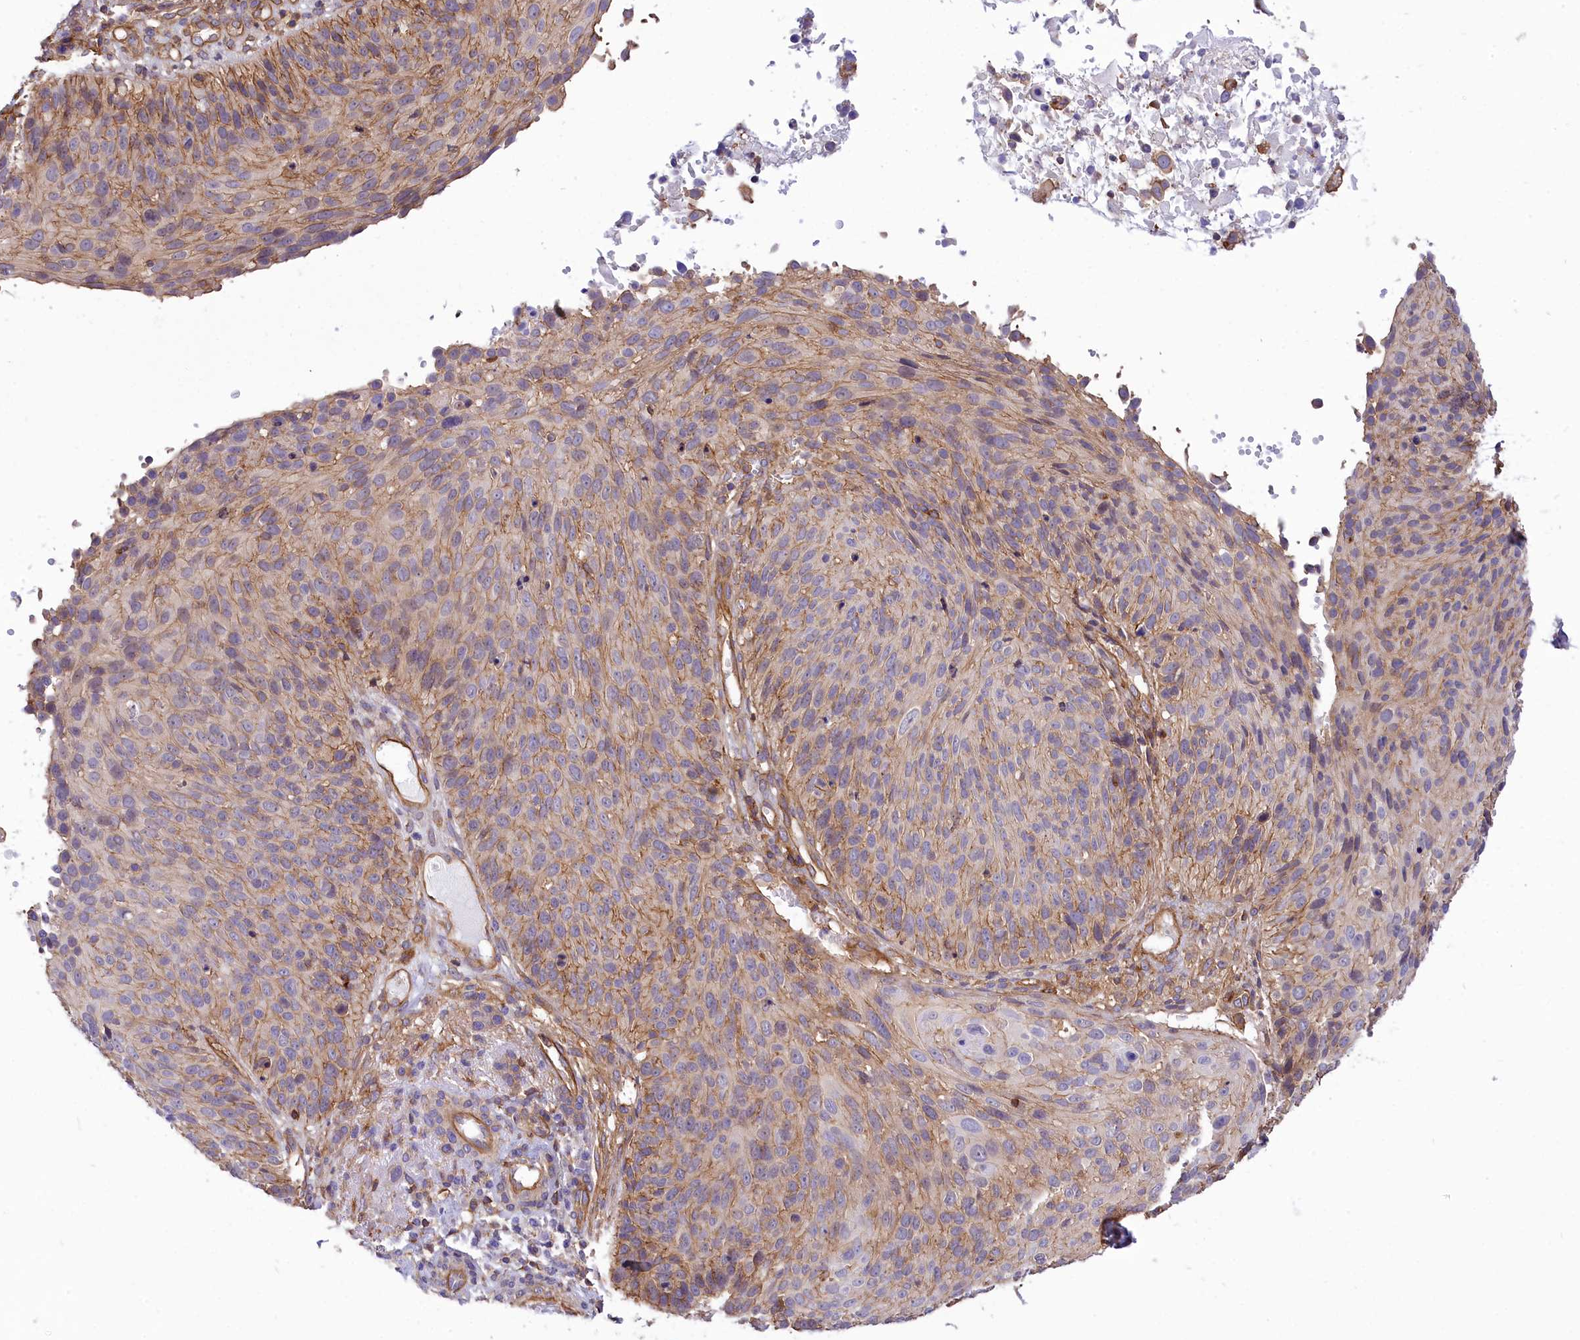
{"staining": {"intensity": "weak", "quantity": "25%-75%", "location": "cytoplasmic/membranous"}, "tissue": "cervical cancer", "cell_type": "Tumor cells", "image_type": "cancer", "snomed": [{"axis": "morphology", "description": "Squamous cell carcinoma, NOS"}, {"axis": "topography", "description": "Cervix"}], "caption": "Immunohistochemical staining of cervical squamous cell carcinoma demonstrates low levels of weak cytoplasmic/membranous staining in about 25%-75% of tumor cells.", "gene": "SEPTIN9", "patient": {"sex": "female", "age": 74}}